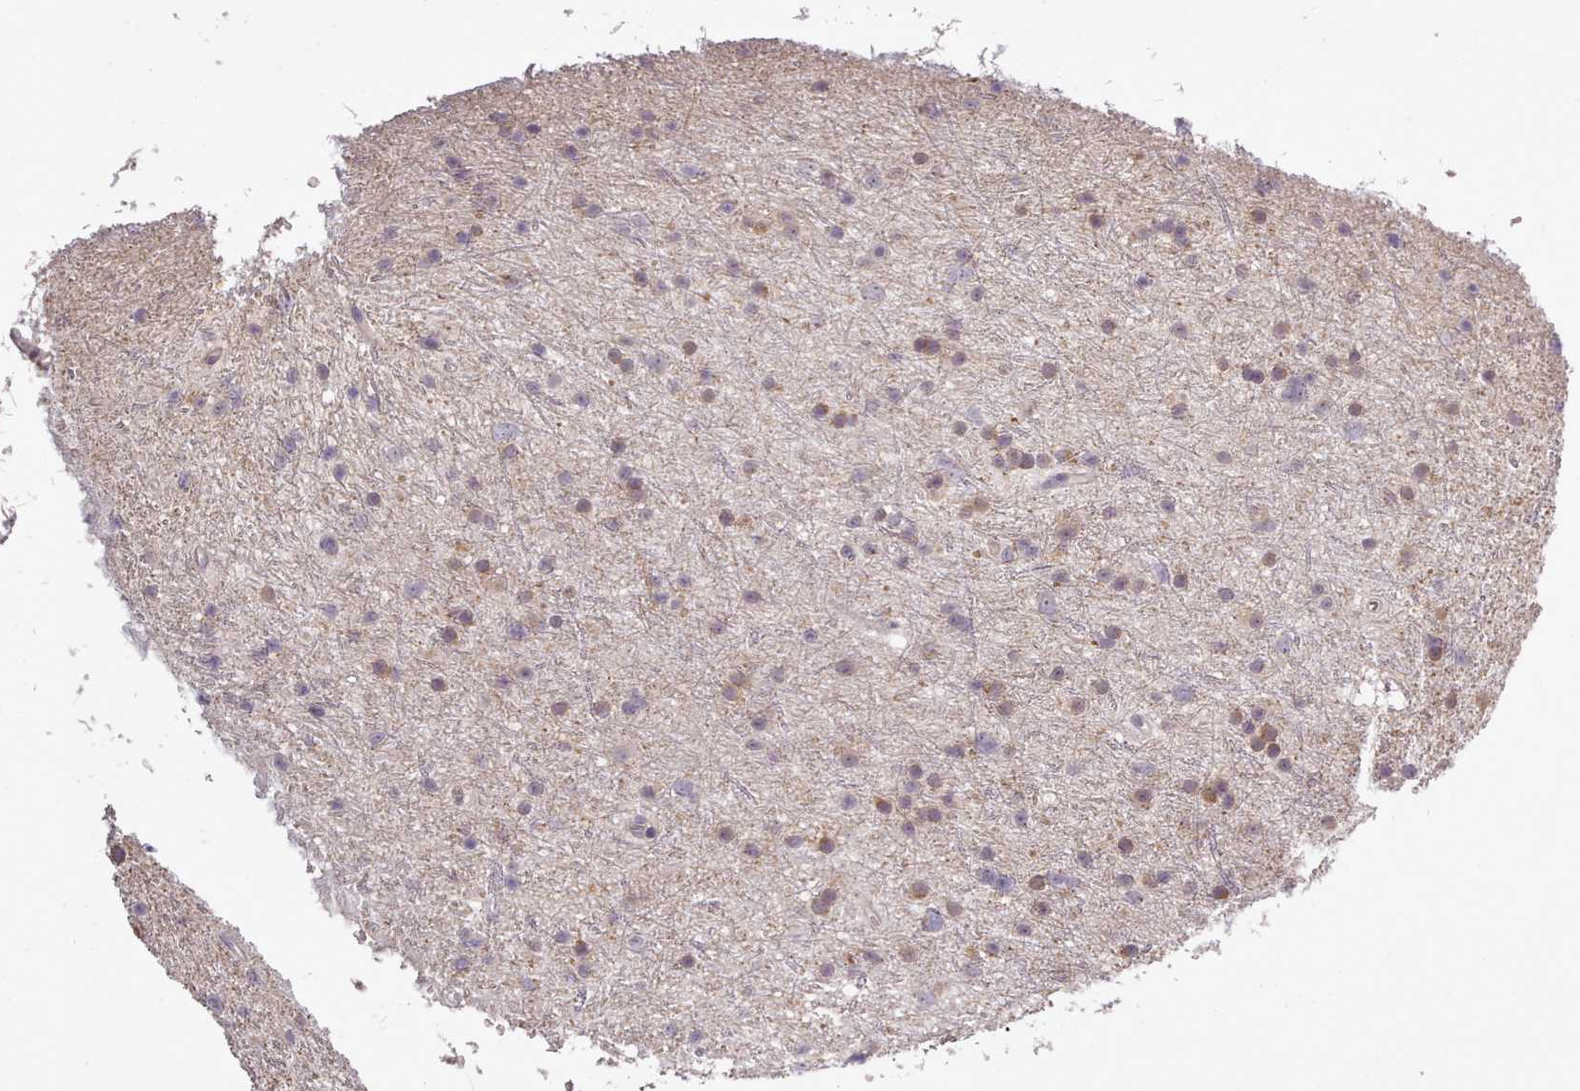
{"staining": {"intensity": "weak", "quantity": "25%-75%", "location": "cytoplasmic/membranous"}, "tissue": "glioma", "cell_type": "Tumor cells", "image_type": "cancer", "snomed": [{"axis": "morphology", "description": "Glioma, malignant, Low grade"}, {"axis": "topography", "description": "Cerebral cortex"}], "caption": "This photomicrograph exhibits low-grade glioma (malignant) stained with immunohistochemistry to label a protein in brown. The cytoplasmic/membranous of tumor cells show weak positivity for the protein. Nuclei are counter-stained blue.", "gene": "LEFTY2", "patient": {"sex": "female", "age": 39}}